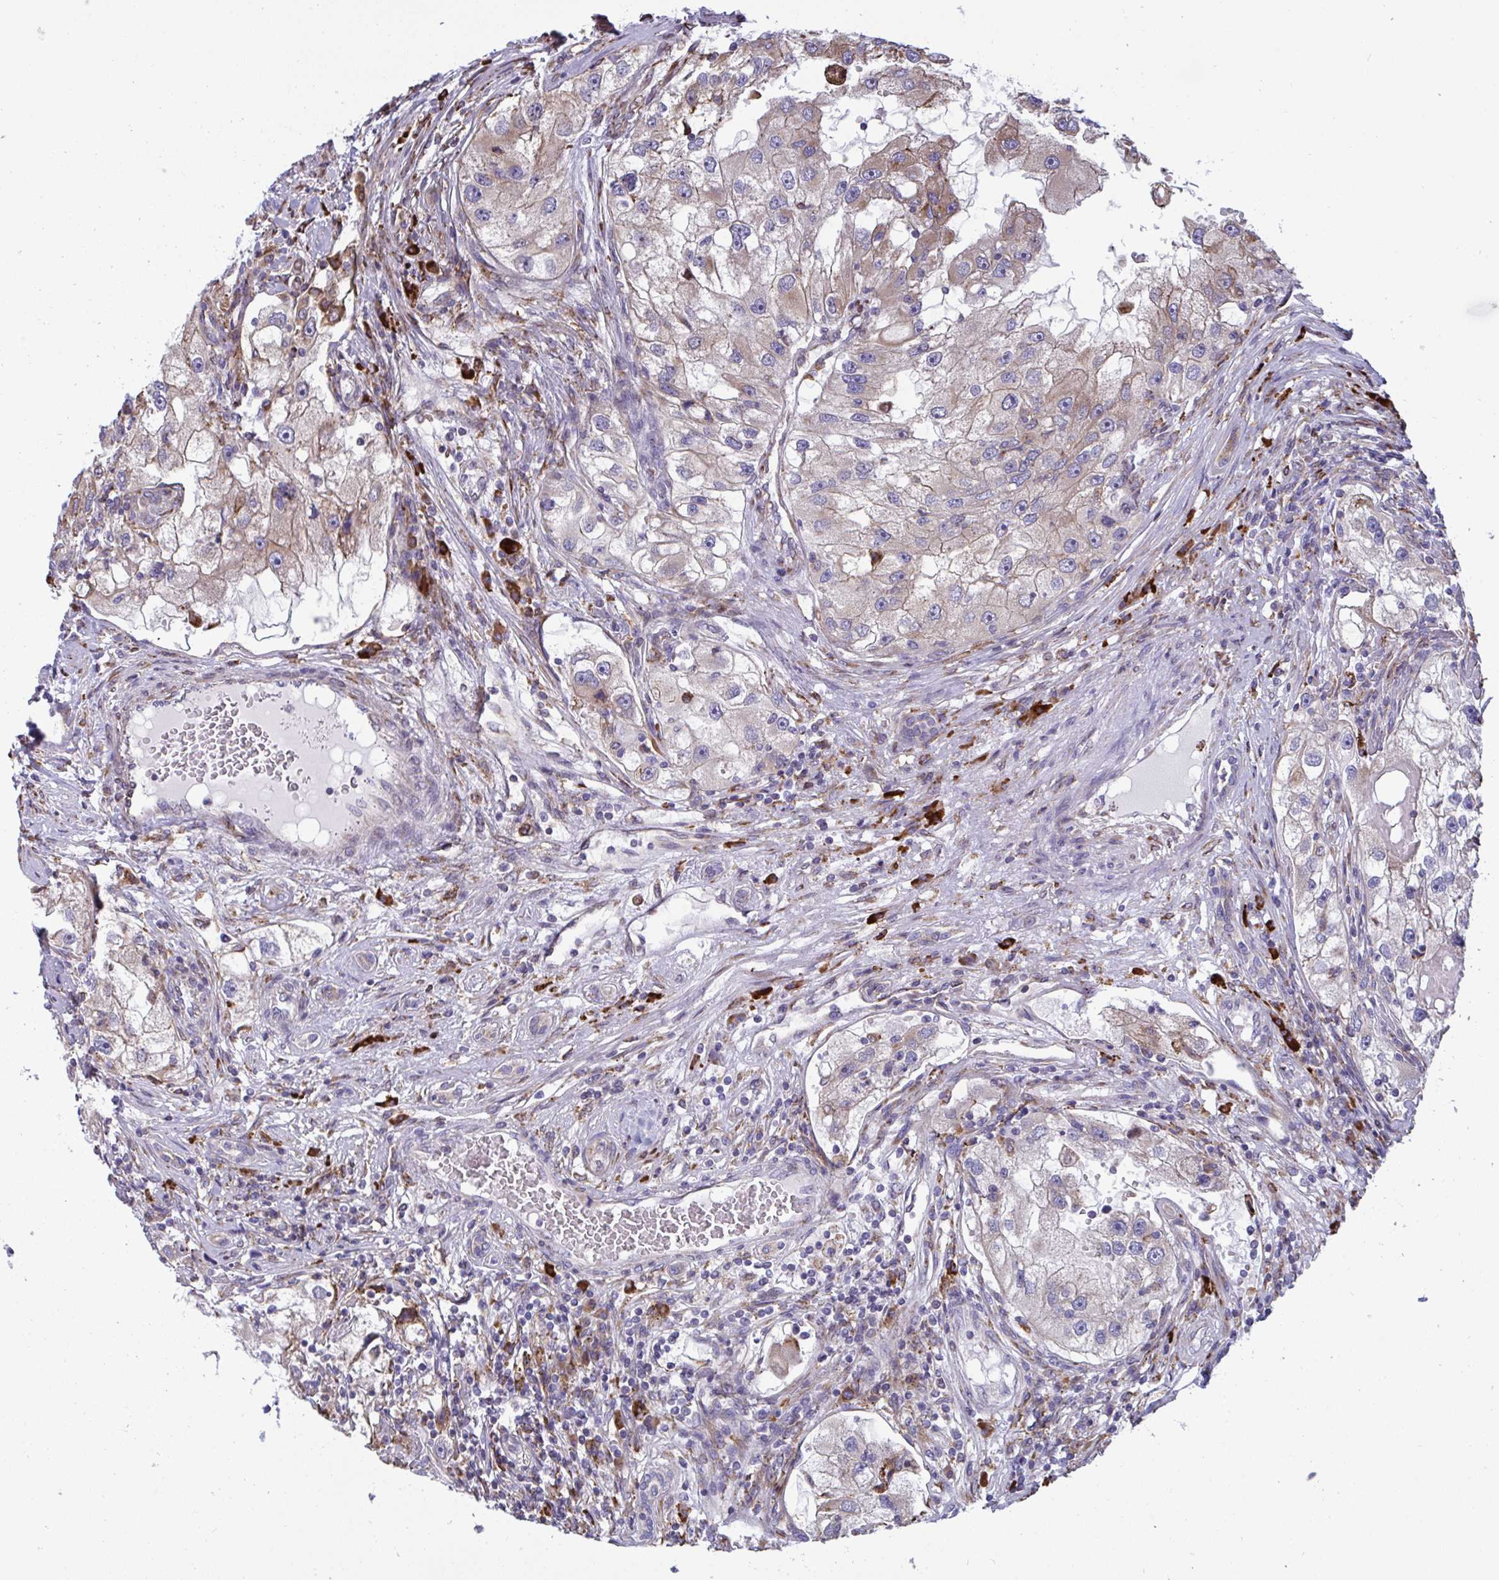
{"staining": {"intensity": "weak", "quantity": "25%-75%", "location": "cytoplasmic/membranous"}, "tissue": "renal cancer", "cell_type": "Tumor cells", "image_type": "cancer", "snomed": [{"axis": "morphology", "description": "Adenocarcinoma, NOS"}, {"axis": "topography", "description": "Kidney"}], "caption": "A photomicrograph of human adenocarcinoma (renal) stained for a protein displays weak cytoplasmic/membranous brown staining in tumor cells. (brown staining indicates protein expression, while blue staining denotes nuclei).", "gene": "PEAK3", "patient": {"sex": "male", "age": 63}}